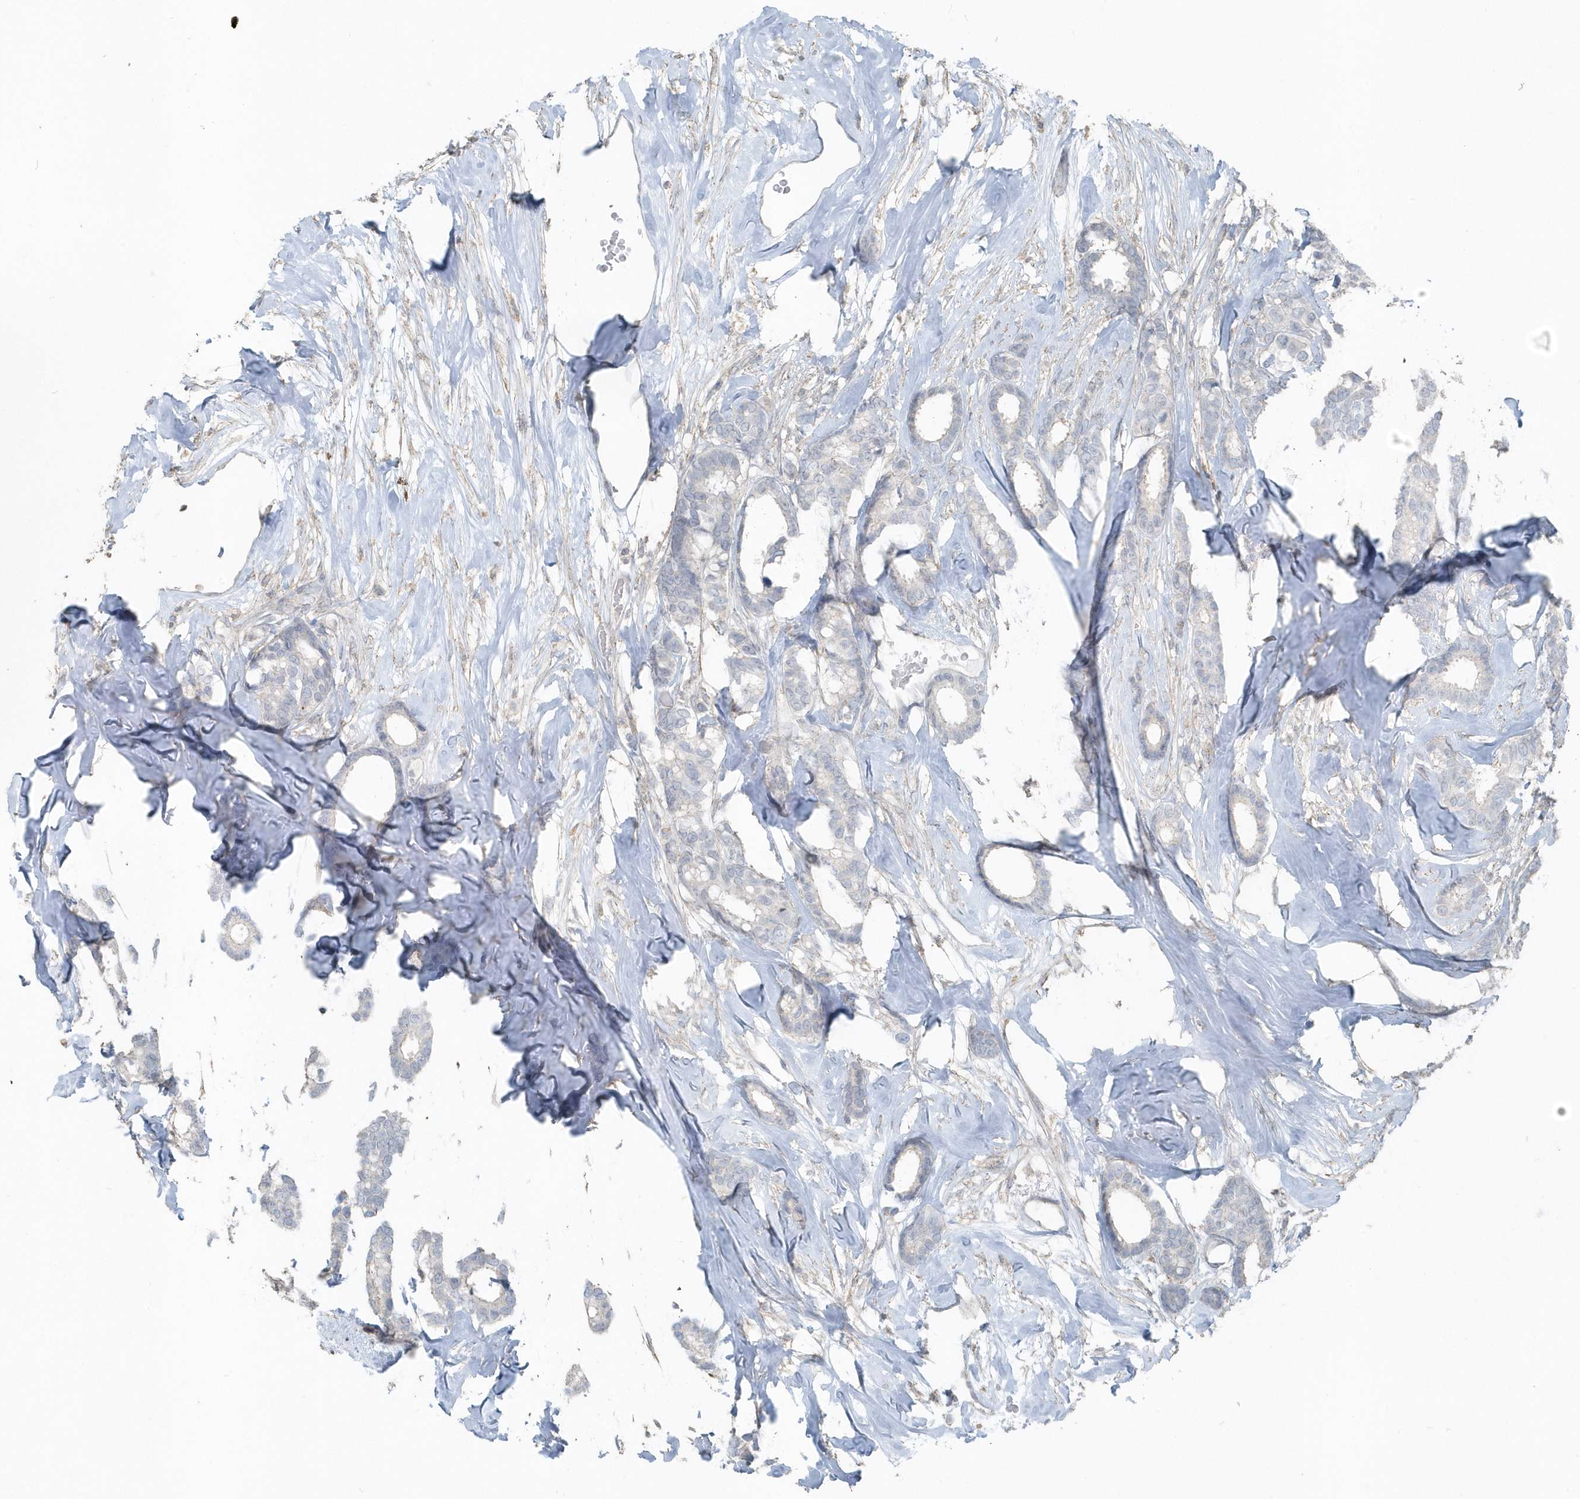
{"staining": {"intensity": "negative", "quantity": "none", "location": "none"}, "tissue": "breast cancer", "cell_type": "Tumor cells", "image_type": "cancer", "snomed": [{"axis": "morphology", "description": "Duct carcinoma"}, {"axis": "topography", "description": "Breast"}], "caption": "High magnification brightfield microscopy of infiltrating ductal carcinoma (breast) stained with DAB (3,3'-diaminobenzidine) (brown) and counterstained with hematoxylin (blue): tumor cells show no significant positivity. Nuclei are stained in blue.", "gene": "ACTC1", "patient": {"sex": "female", "age": 87}}